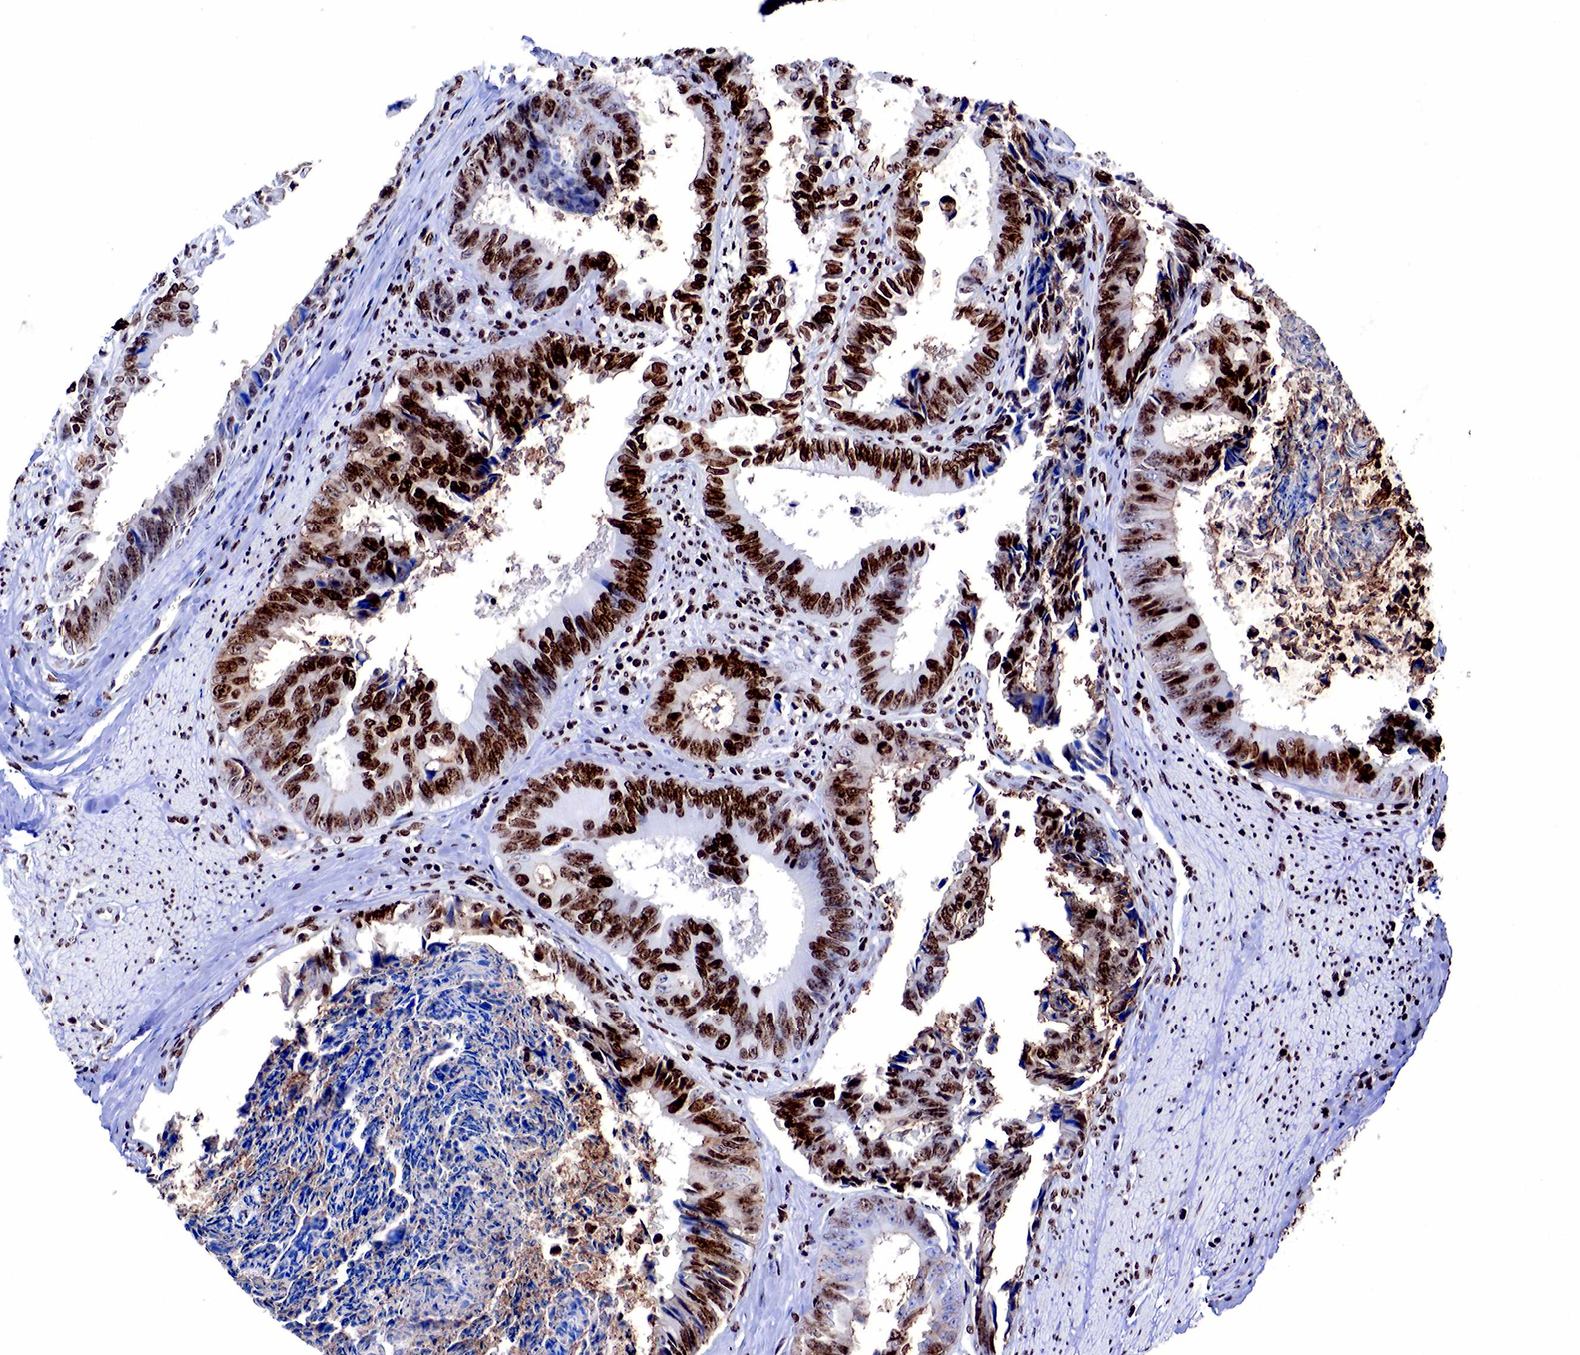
{"staining": {"intensity": "strong", "quantity": ">75%", "location": "nuclear"}, "tissue": "colorectal cancer", "cell_type": "Tumor cells", "image_type": "cancer", "snomed": [{"axis": "morphology", "description": "Adenocarcinoma, NOS"}, {"axis": "topography", "description": "Rectum"}], "caption": "IHC staining of colorectal cancer, which demonstrates high levels of strong nuclear expression in approximately >75% of tumor cells indicating strong nuclear protein staining. The staining was performed using DAB (3,3'-diaminobenzidine) (brown) for protein detection and nuclei were counterstained in hematoxylin (blue).", "gene": "FUT4", "patient": {"sex": "female", "age": 98}}